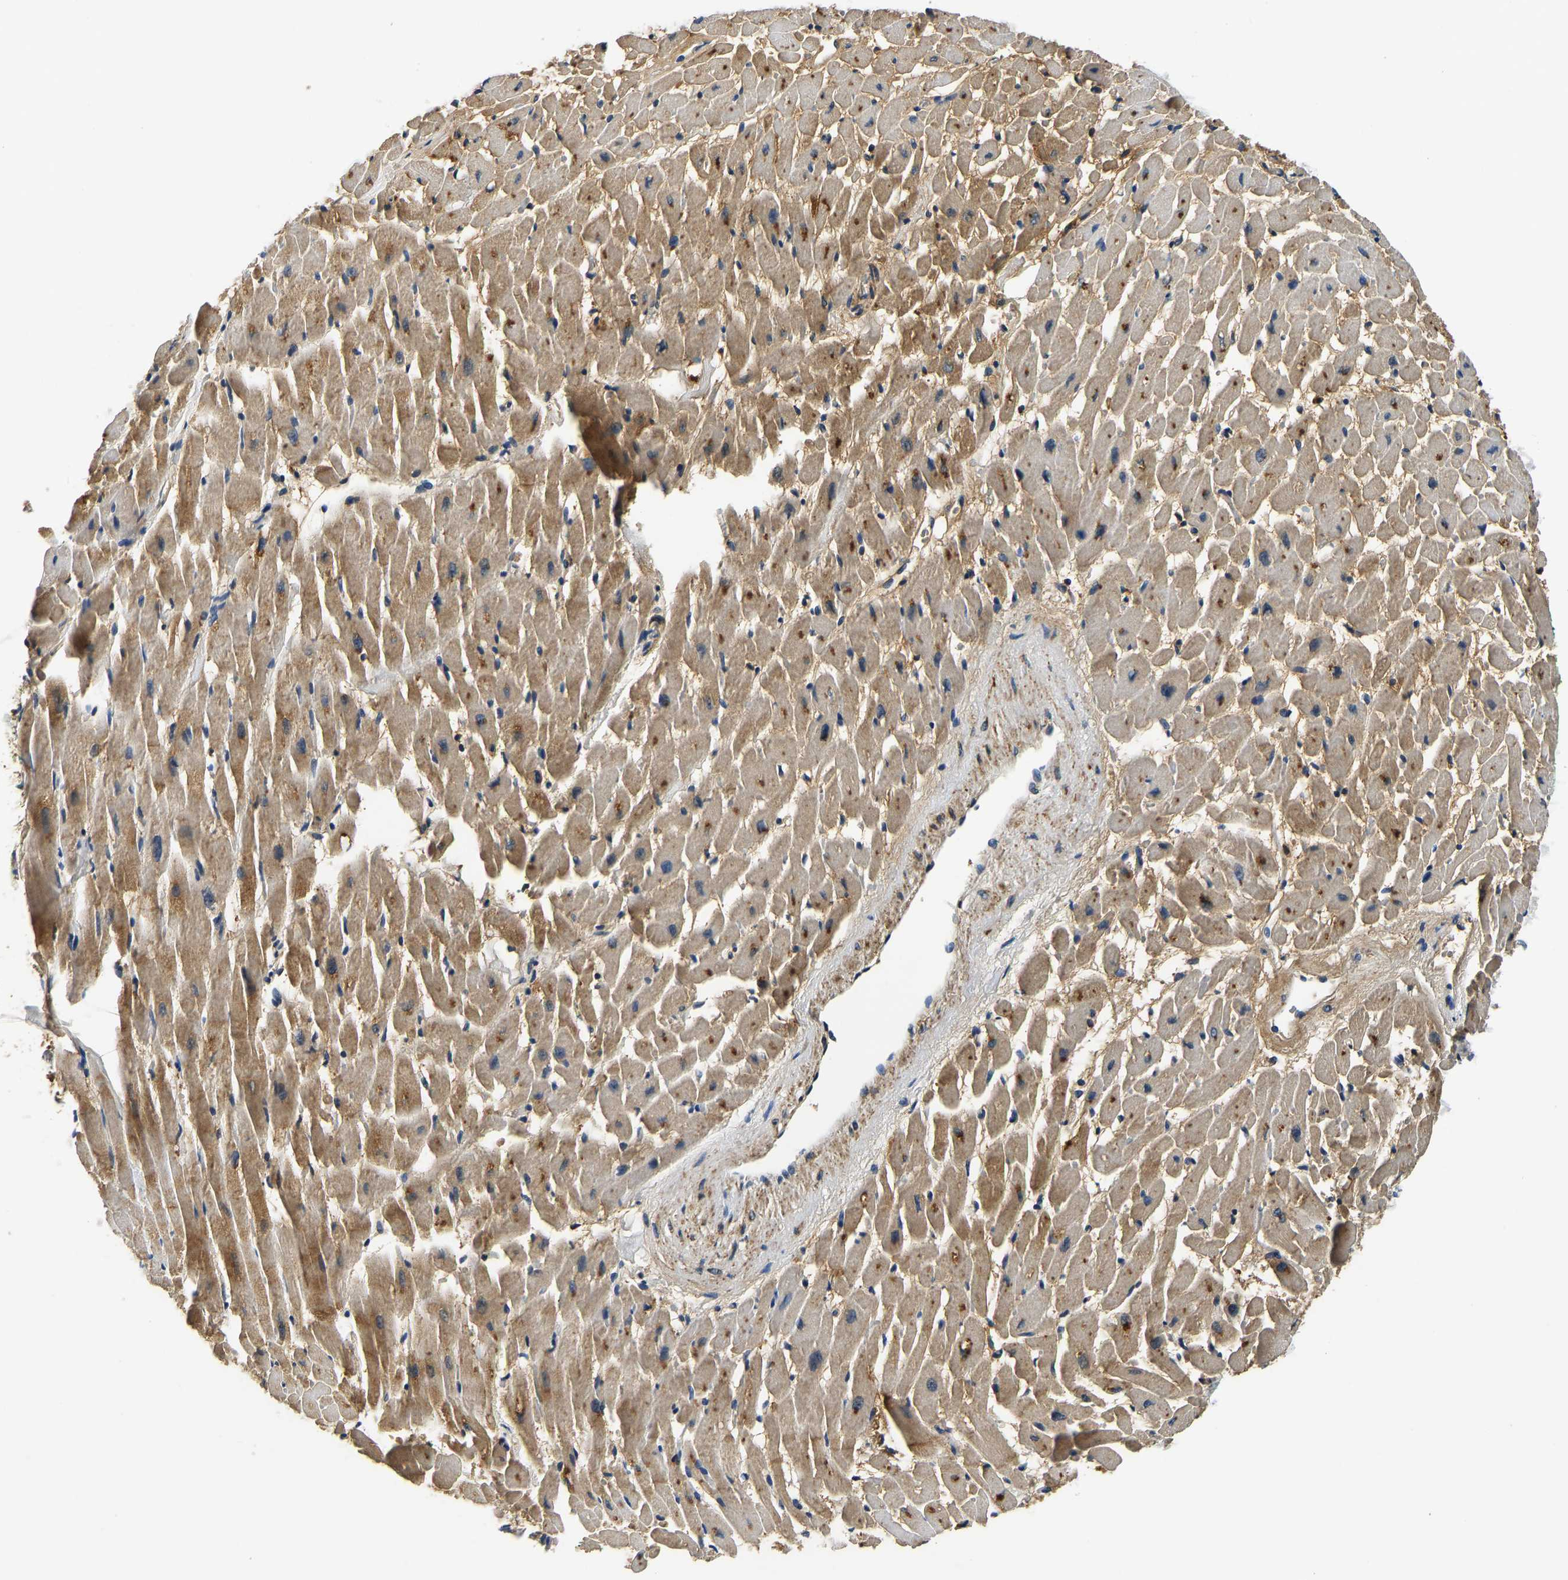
{"staining": {"intensity": "moderate", "quantity": ">75%", "location": "cytoplasmic/membranous"}, "tissue": "heart muscle", "cell_type": "Cardiomyocytes", "image_type": "normal", "snomed": [{"axis": "morphology", "description": "Normal tissue, NOS"}, {"axis": "topography", "description": "Heart"}], "caption": "Human heart muscle stained for a protein (brown) demonstrates moderate cytoplasmic/membranous positive positivity in about >75% of cardiomyocytes.", "gene": "RESF1", "patient": {"sex": "male", "age": 45}}